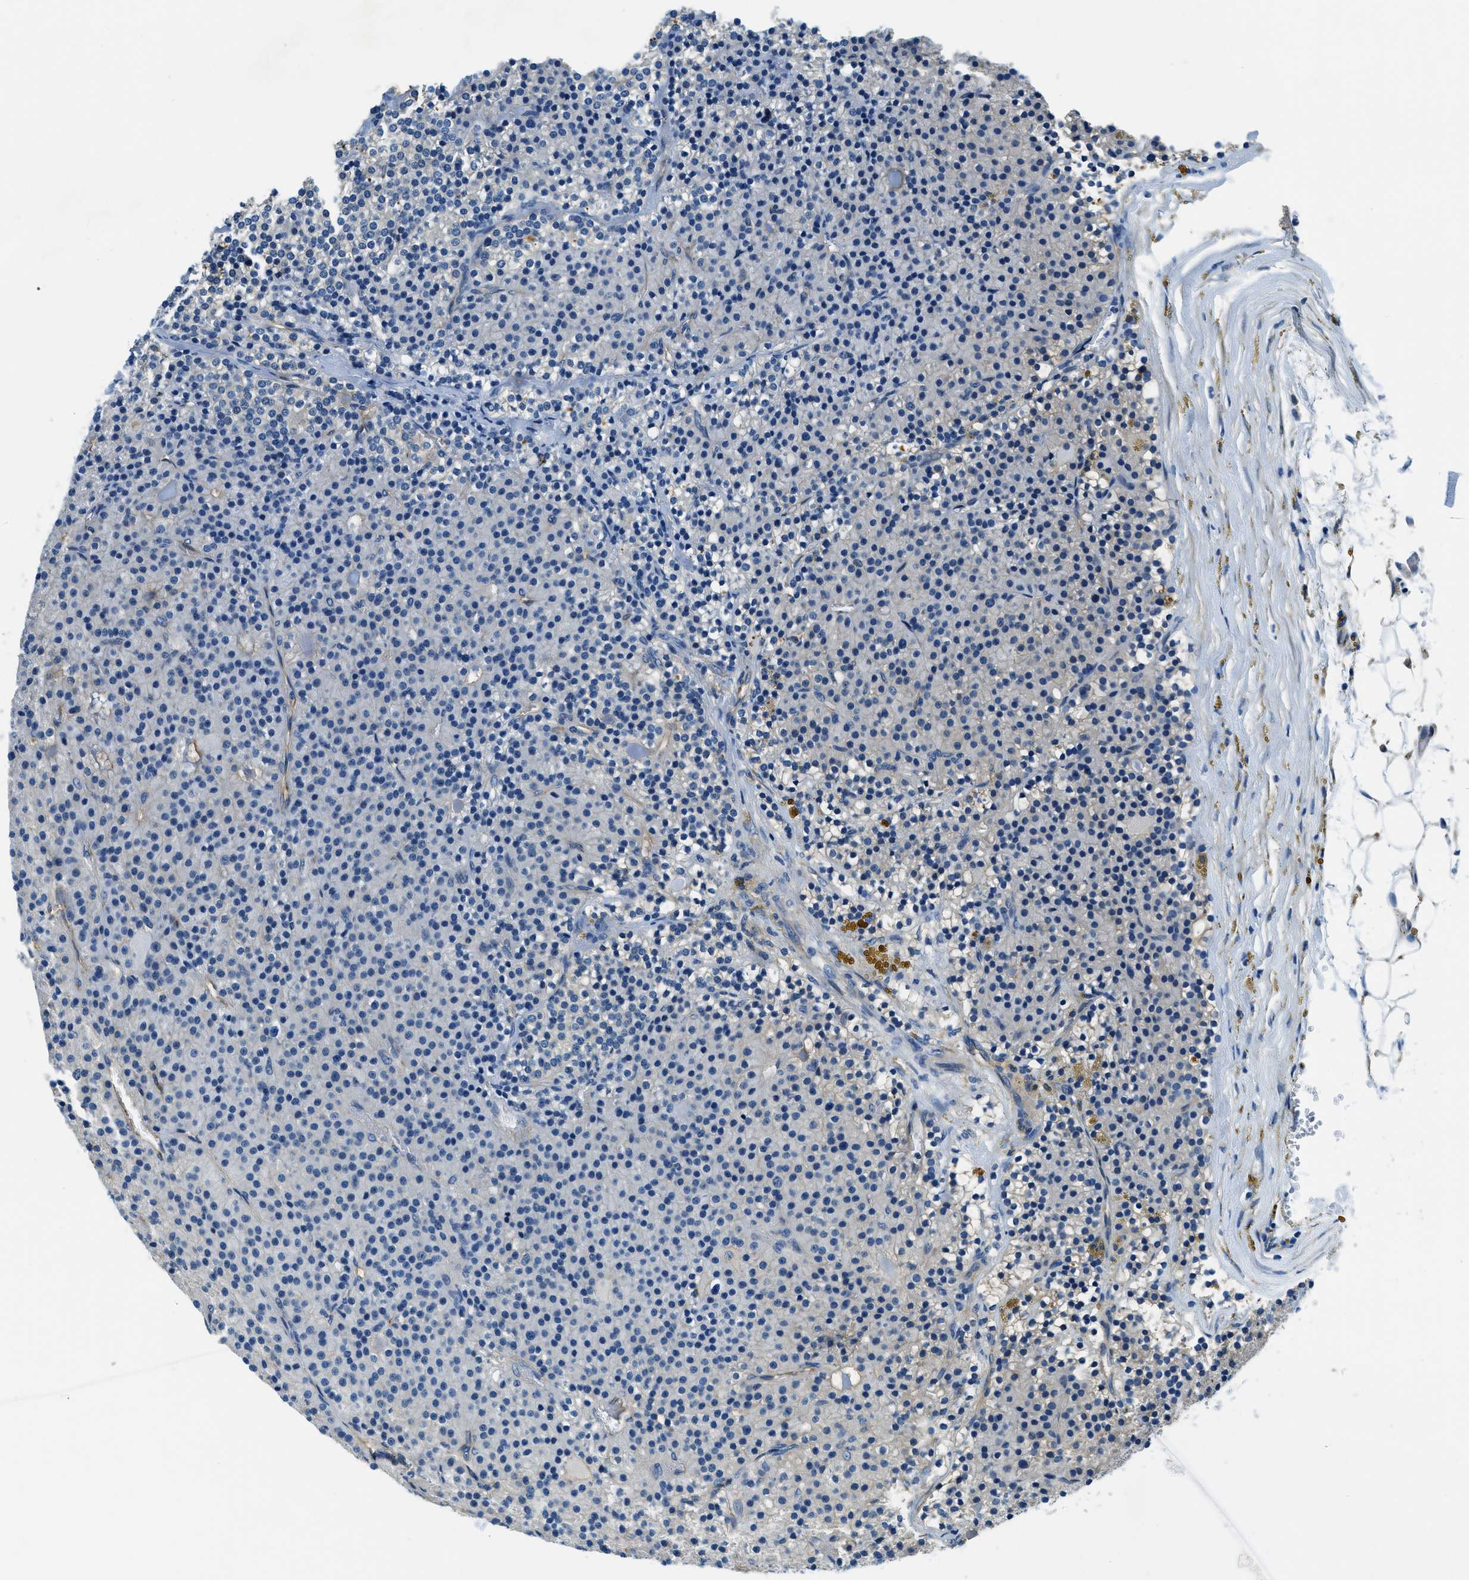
{"staining": {"intensity": "moderate", "quantity": "25%-75%", "location": "cytoplasmic/membranous"}, "tissue": "parathyroid gland", "cell_type": "Glandular cells", "image_type": "normal", "snomed": [{"axis": "morphology", "description": "Normal tissue, NOS"}, {"axis": "morphology", "description": "Adenoma, NOS"}, {"axis": "topography", "description": "Parathyroid gland"}], "caption": "This photomicrograph exhibits IHC staining of unremarkable parathyroid gland, with medium moderate cytoplasmic/membranous positivity in approximately 25%-75% of glandular cells.", "gene": "TWF1", "patient": {"sex": "male", "age": 75}}